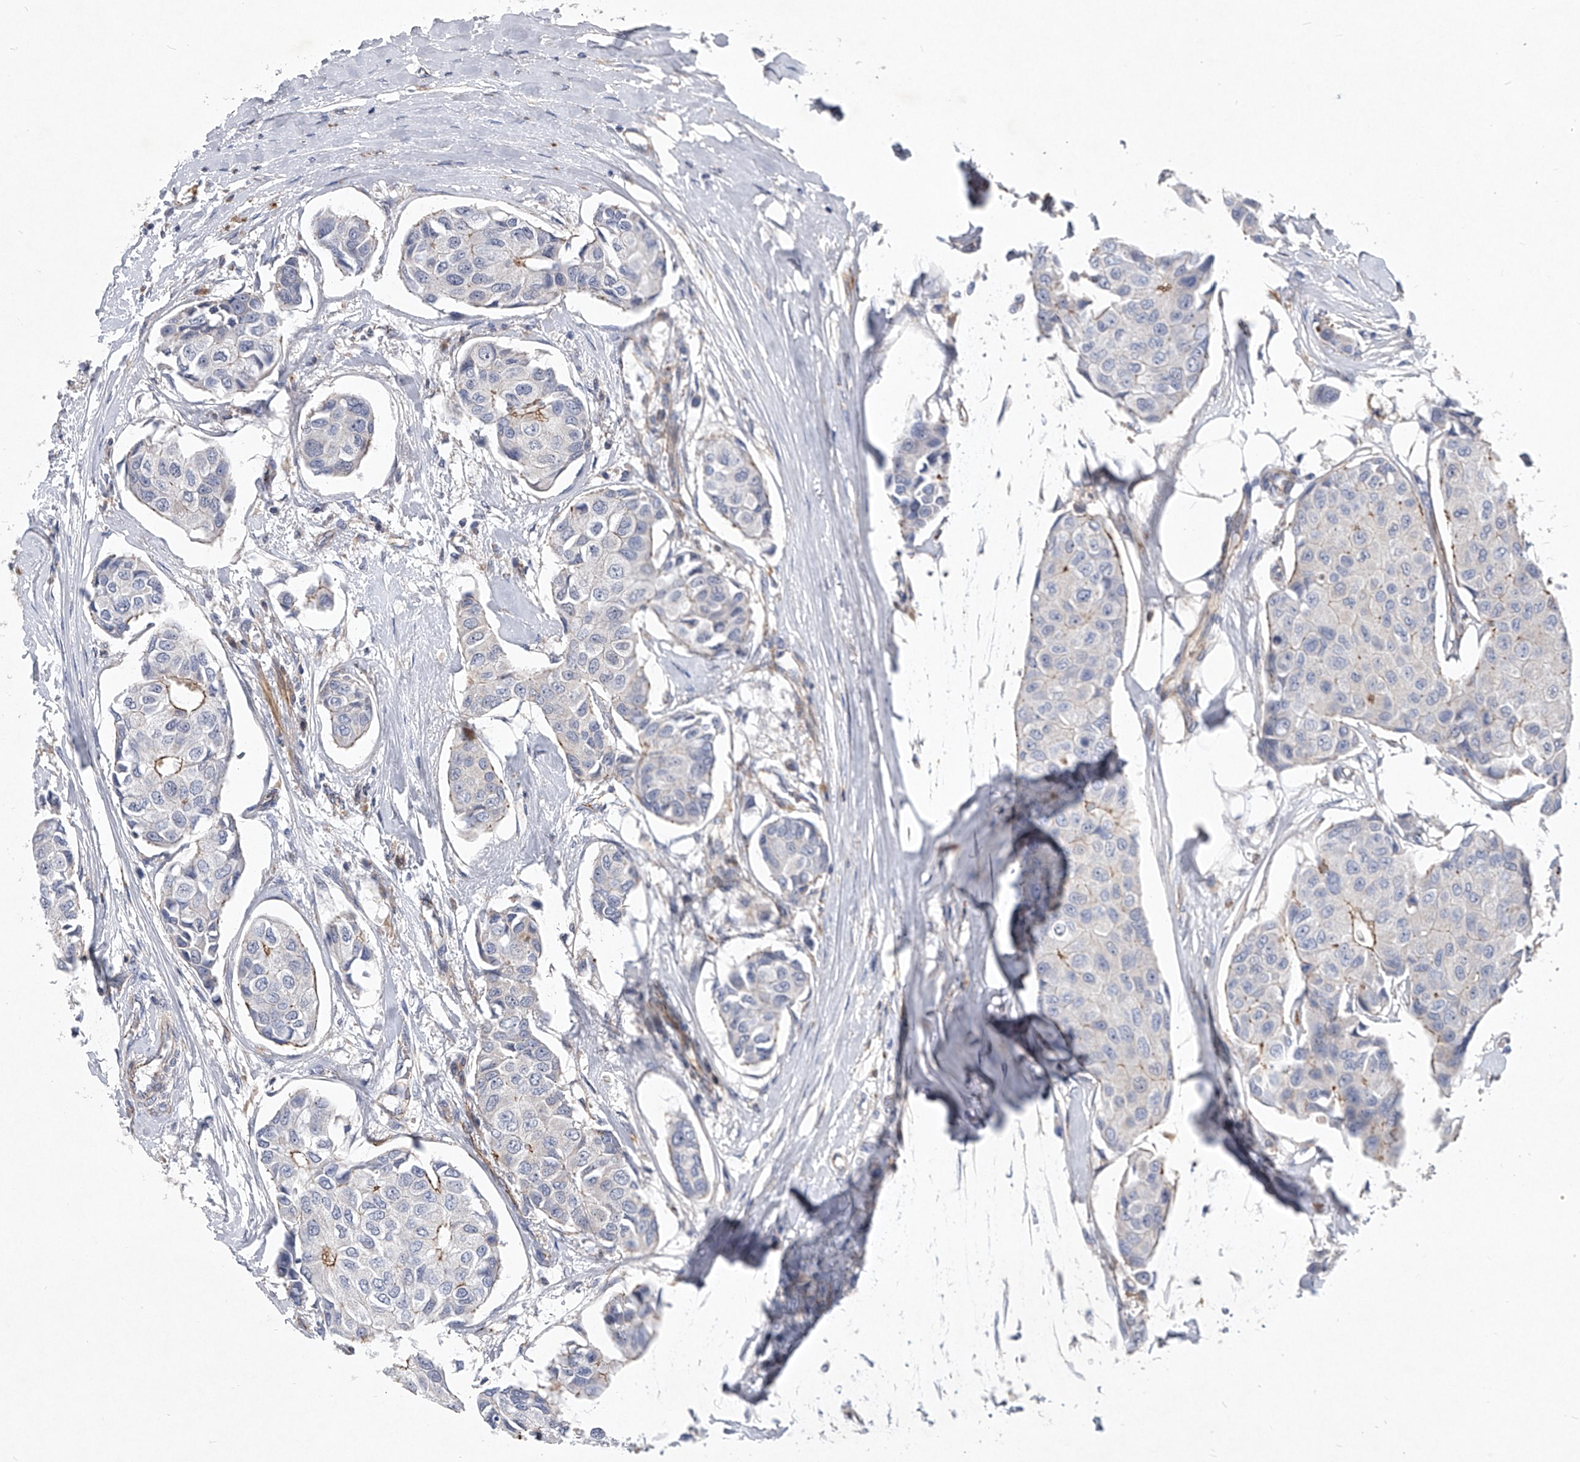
{"staining": {"intensity": "negative", "quantity": "none", "location": "none"}, "tissue": "breast cancer", "cell_type": "Tumor cells", "image_type": "cancer", "snomed": [{"axis": "morphology", "description": "Duct carcinoma"}, {"axis": "topography", "description": "Breast"}], "caption": "Breast intraductal carcinoma was stained to show a protein in brown. There is no significant positivity in tumor cells. Brightfield microscopy of immunohistochemistry stained with DAB (brown) and hematoxylin (blue), captured at high magnification.", "gene": "MINDY4", "patient": {"sex": "female", "age": 80}}